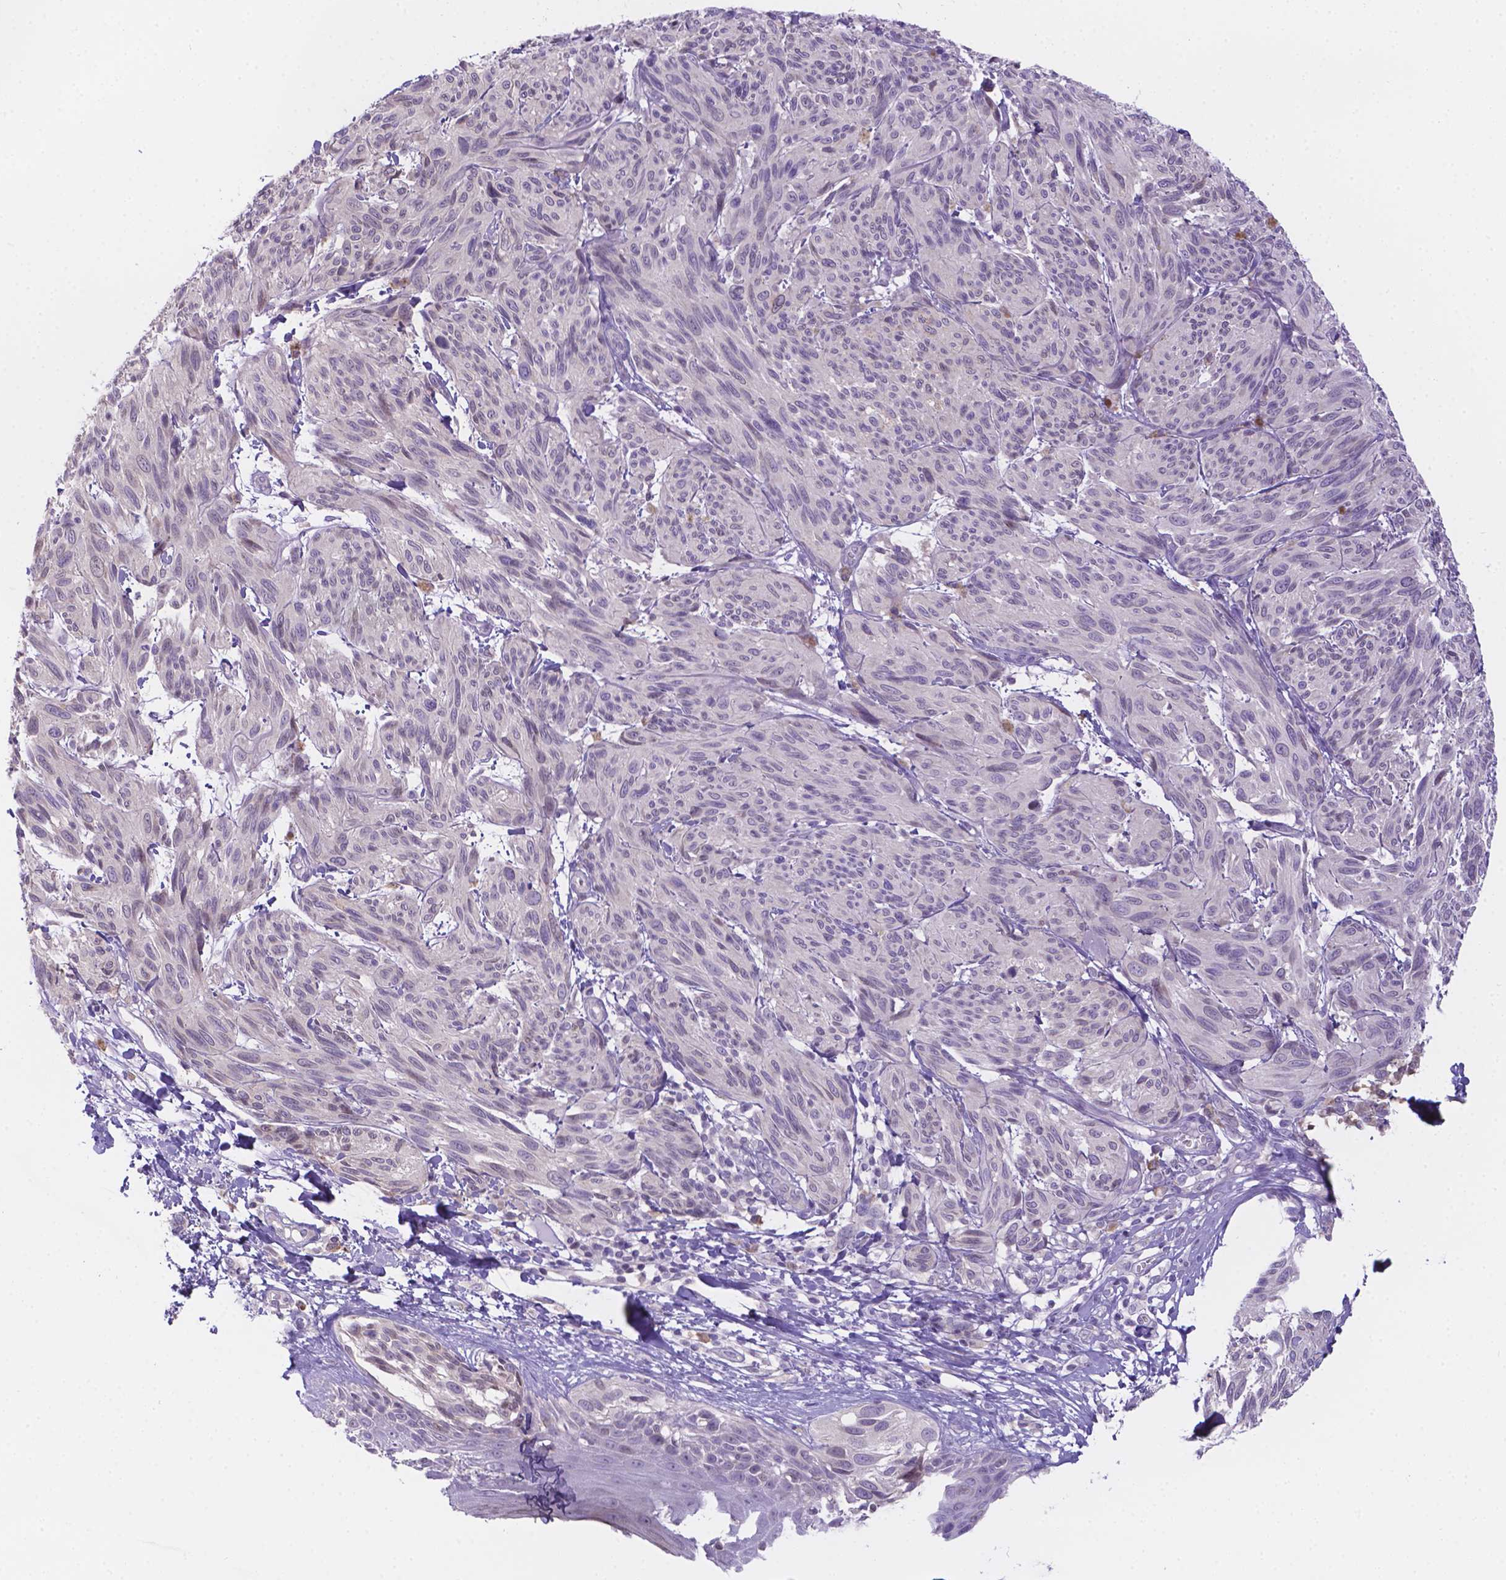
{"staining": {"intensity": "negative", "quantity": "none", "location": "none"}, "tissue": "melanoma", "cell_type": "Tumor cells", "image_type": "cancer", "snomed": [{"axis": "morphology", "description": "Malignant melanoma, NOS"}, {"axis": "topography", "description": "Skin"}], "caption": "A high-resolution histopathology image shows immunohistochemistry staining of malignant melanoma, which reveals no significant expression in tumor cells.", "gene": "CD96", "patient": {"sex": "male", "age": 79}}